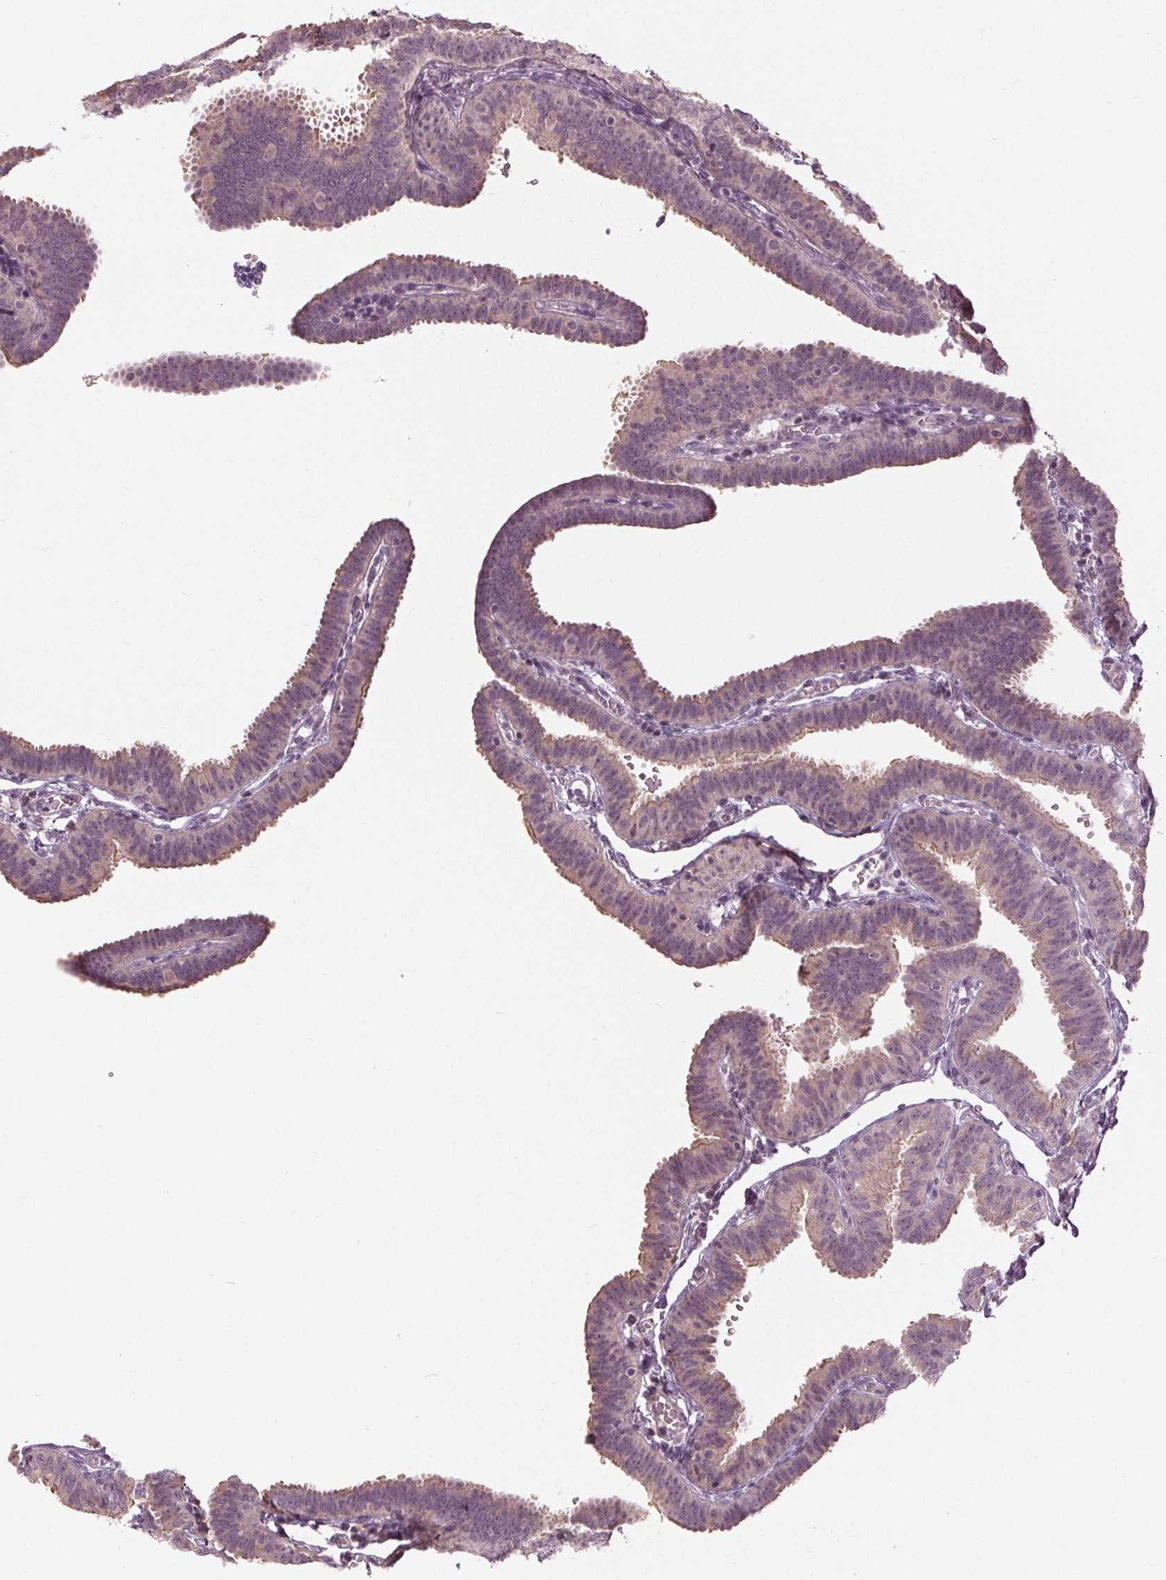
{"staining": {"intensity": "negative", "quantity": "none", "location": "none"}, "tissue": "fallopian tube", "cell_type": "Glandular cells", "image_type": "normal", "snomed": [{"axis": "morphology", "description": "Normal tissue, NOS"}, {"axis": "topography", "description": "Fallopian tube"}], "caption": "Immunohistochemistry micrograph of normal fallopian tube stained for a protein (brown), which reveals no staining in glandular cells. (IHC, brightfield microscopy, high magnification).", "gene": "ZNF605", "patient": {"sex": "female", "age": 25}}